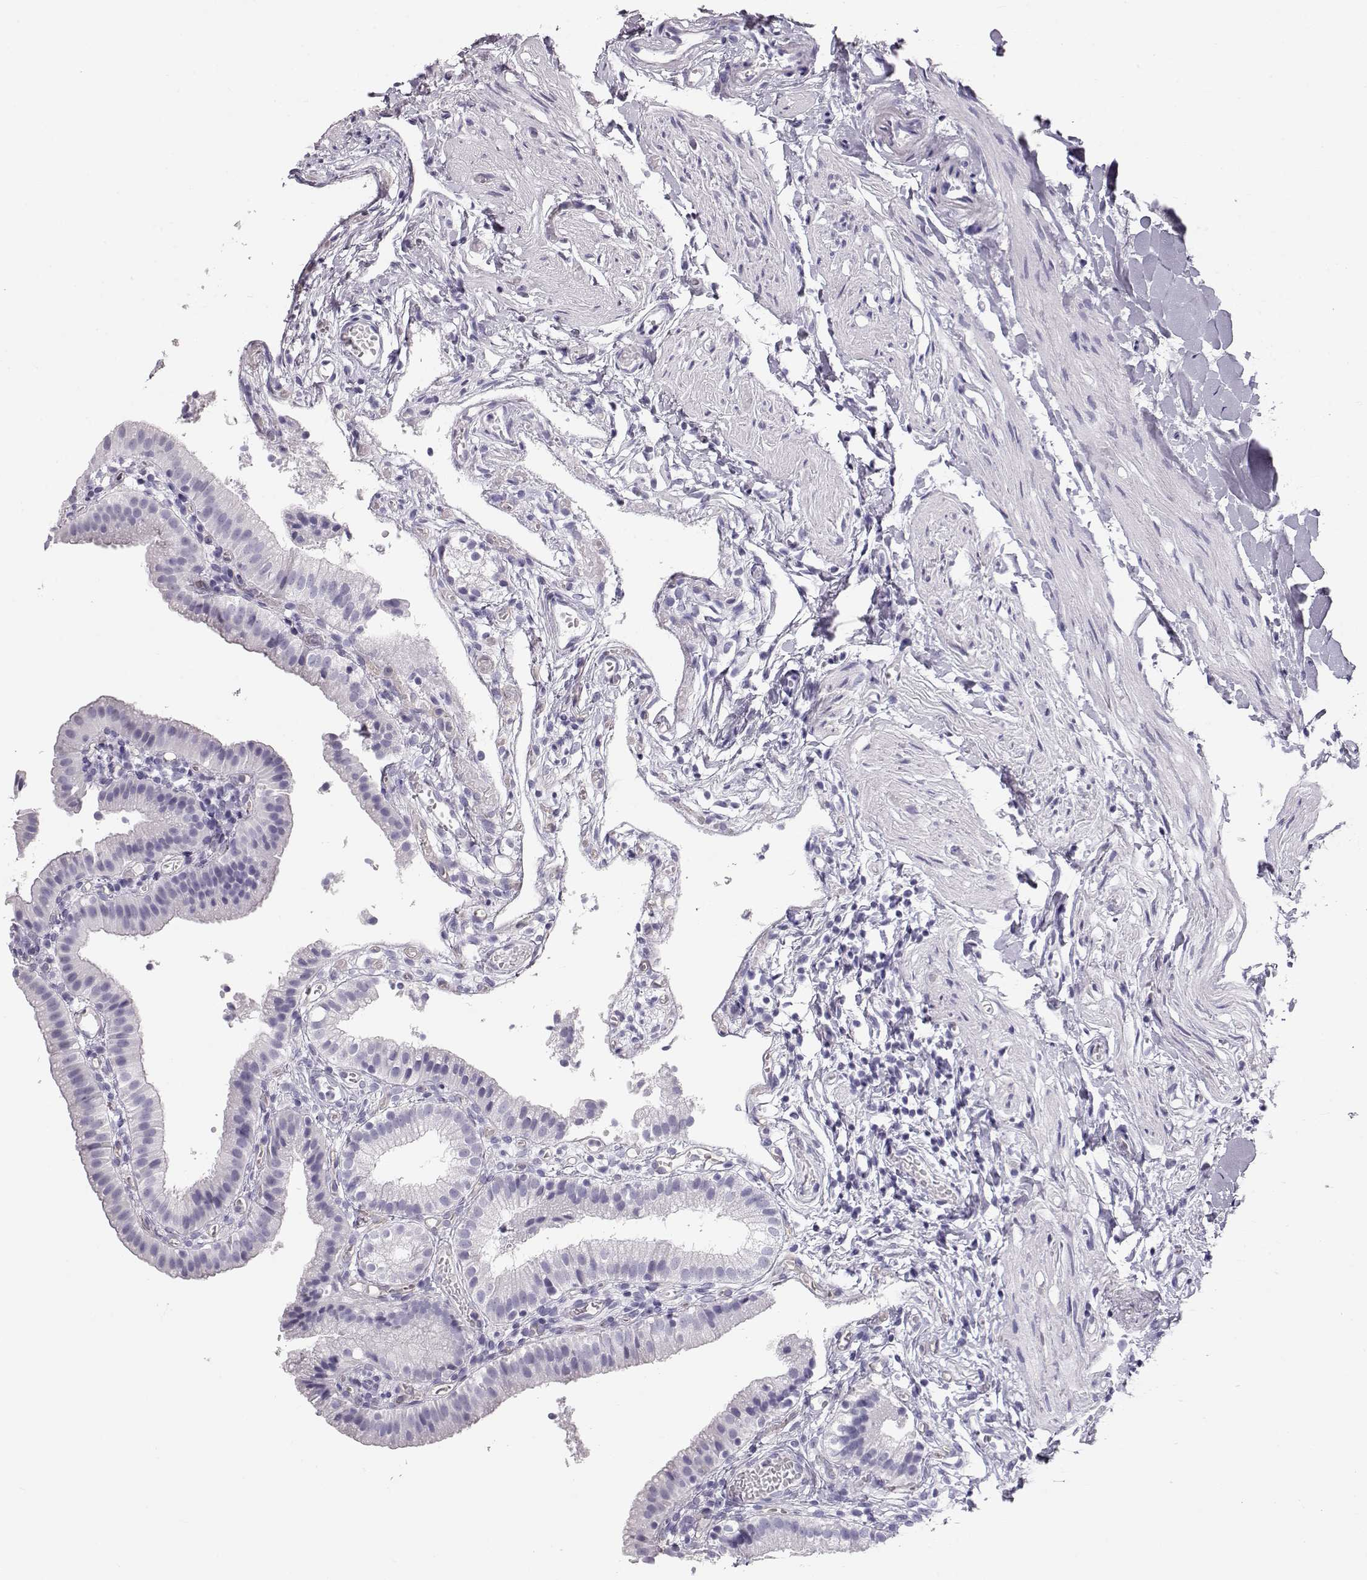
{"staining": {"intensity": "negative", "quantity": "none", "location": "none"}, "tissue": "gallbladder", "cell_type": "Glandular cells", "image_type": "normal", "snomed": [{"axis": "morphology", "description": "Normal tissue, NOS"}, {"axis": "topography", "description": "Gallbladder"}], "caption": "The micrograph exhibits no significant staining in glandular cells of gallbladder.", "gene": "RD3", "patient": {"sex": "female", "age": 47}}